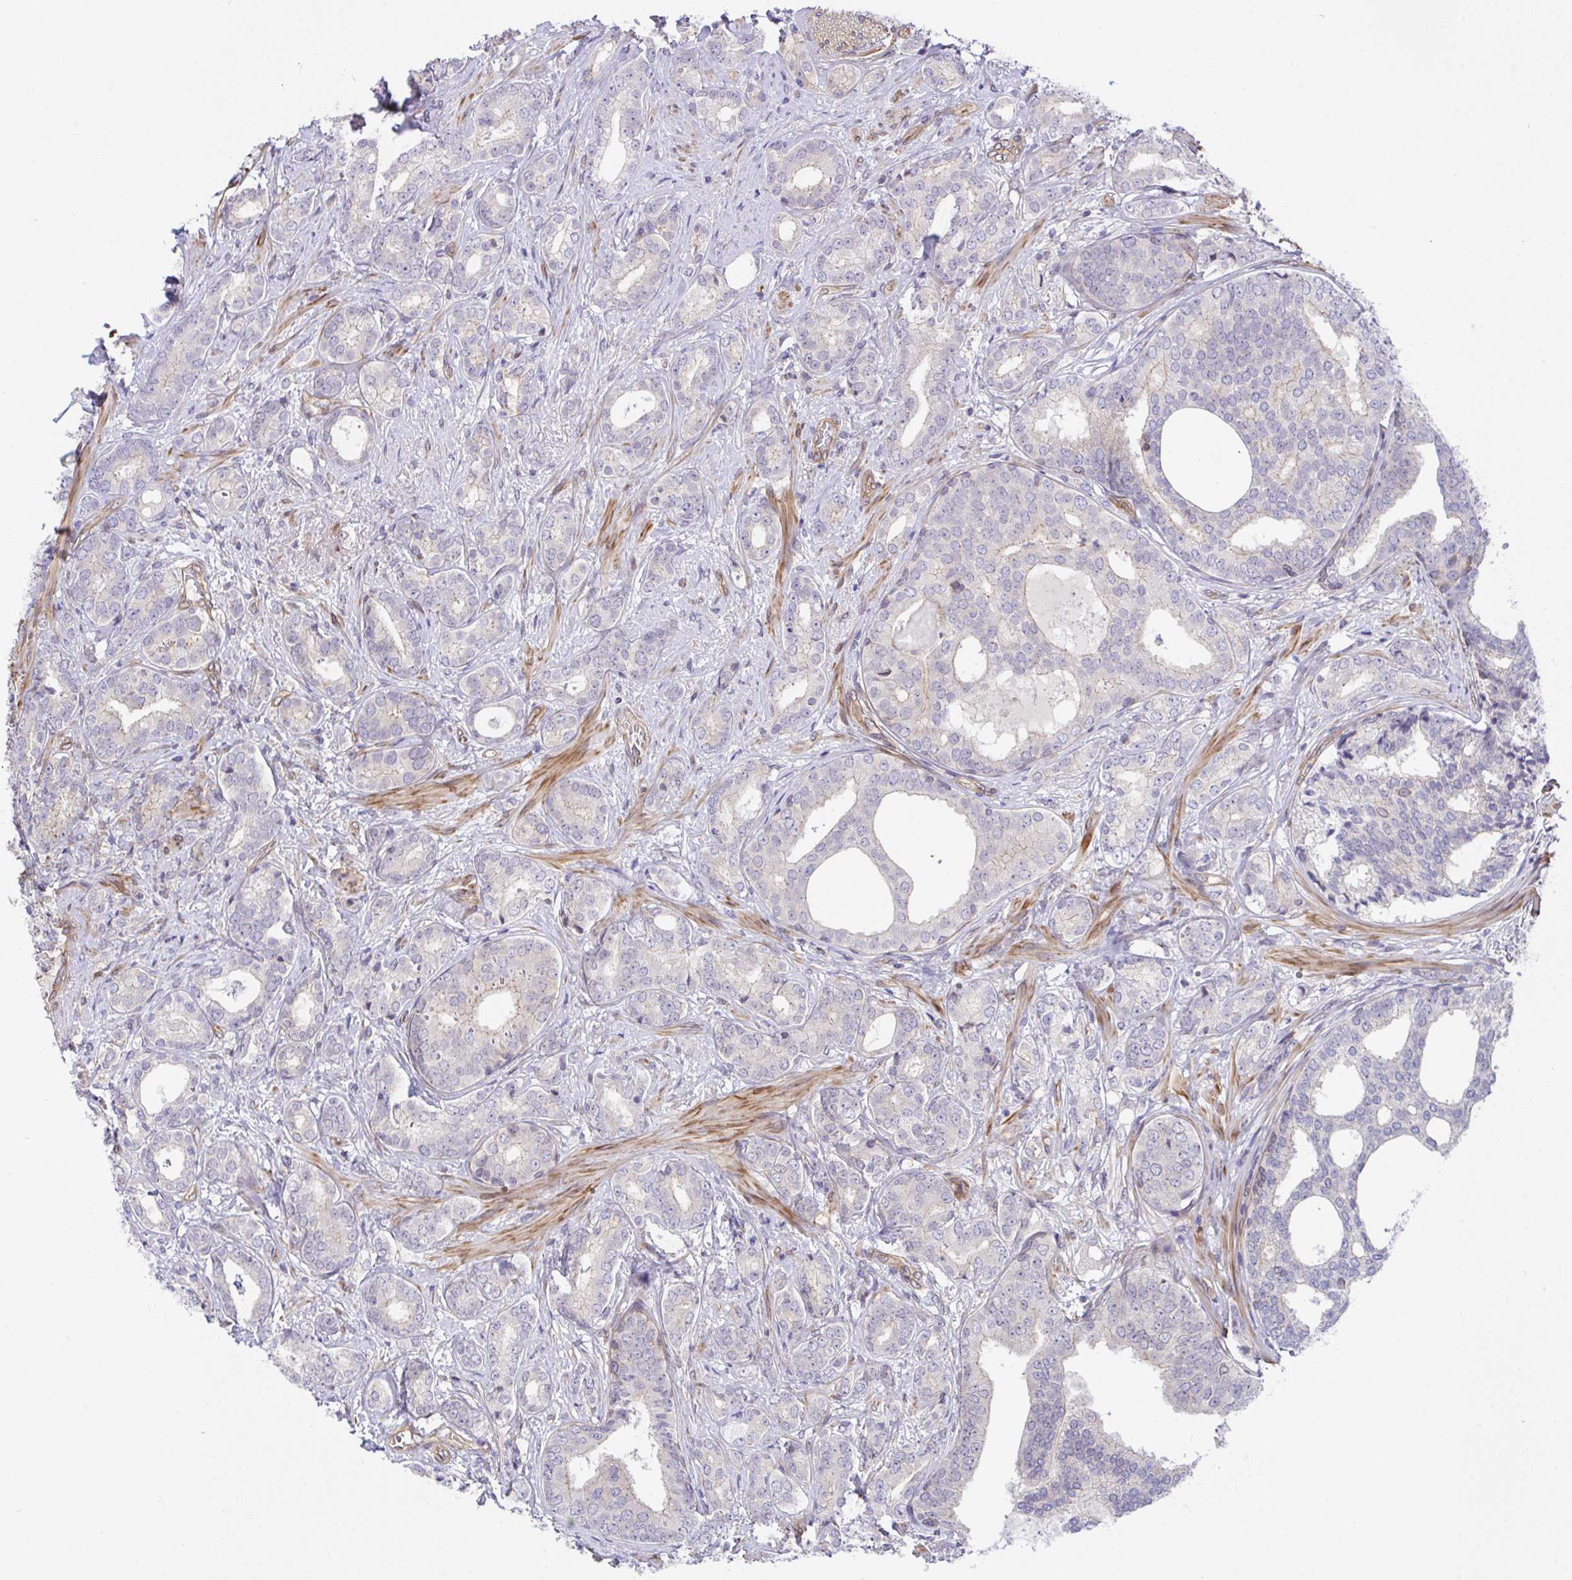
{"staining": {"intensity": "negative", "quantity": "none", "location": "none"}, "tissue": "prostate cancer", "cell_type": "Tumor cells", "image_type": "cancer", "snomed": [{"axis": "morphology", "description": "Adenocarcinoma, High grade"}, {"axis": "topography", "description": "Prostate"}], "caption": "A histopathology image of human prostate cancer is negative for staining in tumor cells.", "gene": "ZBED3", "patient": {"sex": "male", "age": 62}}